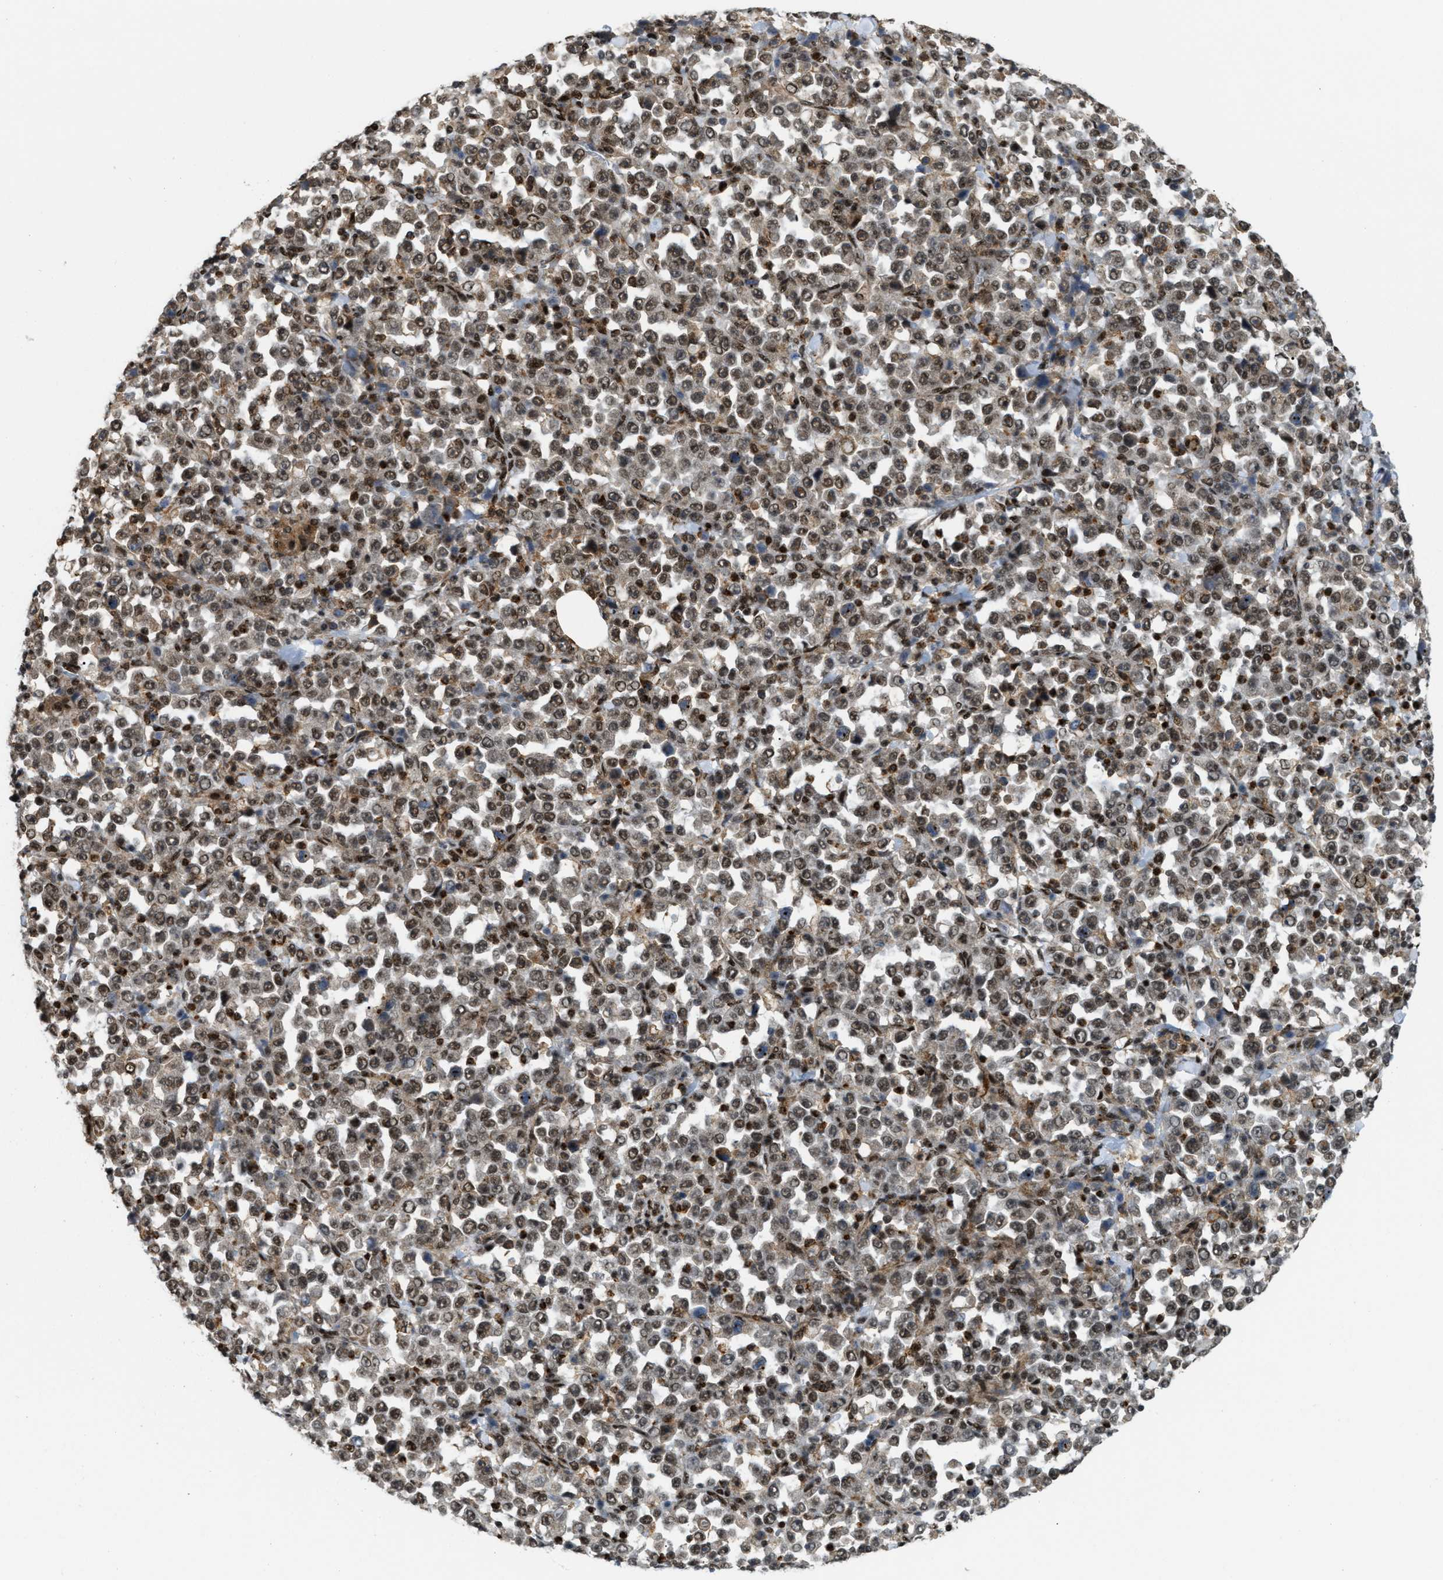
{"staining": {"intensity": "moderate", "quantity": ">75%", "location": "nuclear"}, "tissue": "stomach cancer", "cell_type": "Tumor cells", "image_type": "cancer", "snomed": [{"axis": "morphology", "description": "Normal tissue, NOS"}, {"axis": "morphology", "description": "Adenocarcinoma, NOS"}, {"axis": "topography", "description": "Stomach, upper"}, {"axis": "topography", "description": "Stomach"}], "caption": "This is an image of IHC staining of stomach cancer, which shows moderate expression in the nuclear of tumor cells.", "gene": "NUMA1", "patient": {"sex": "male", "age": 59}}